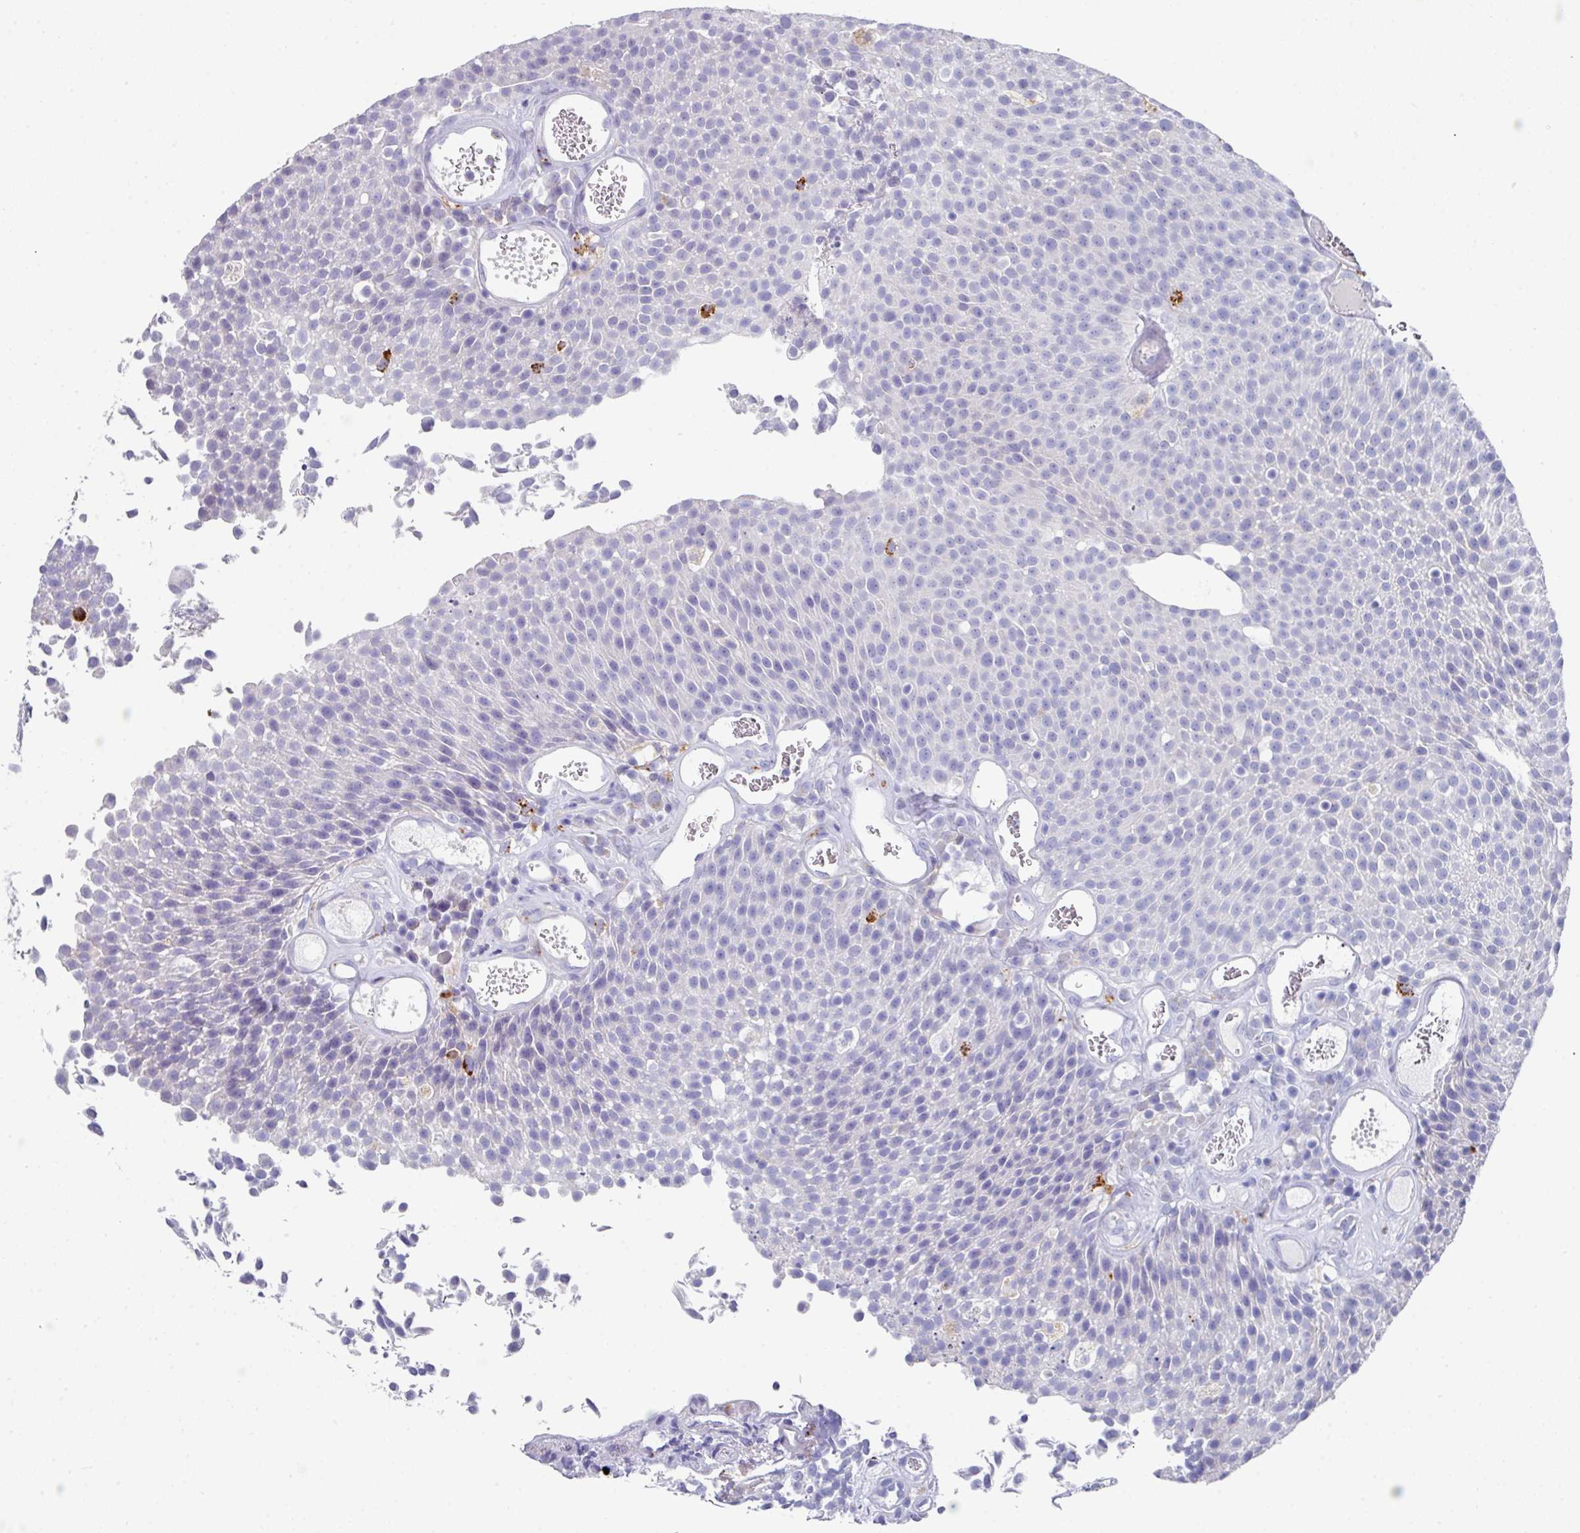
{"staining": {"intensity": "negative", "quantity": "none", "location": "none"}, "tissue": "urothelial cancer", "cell_type": "Tumor cells", "image_type": "cancer", "snomed": [{"axis": "morphology", "description": "Urothelial carcinoma, Low grade"}, {"axis": "topography", "description": "Urinary bladder"}], "caption": "Histopathology image shows no protein positivity in tumor cells of urothelial cancer tissue.", "gene": "CPVL", "patient": {"sex": "female", "age": 79}}